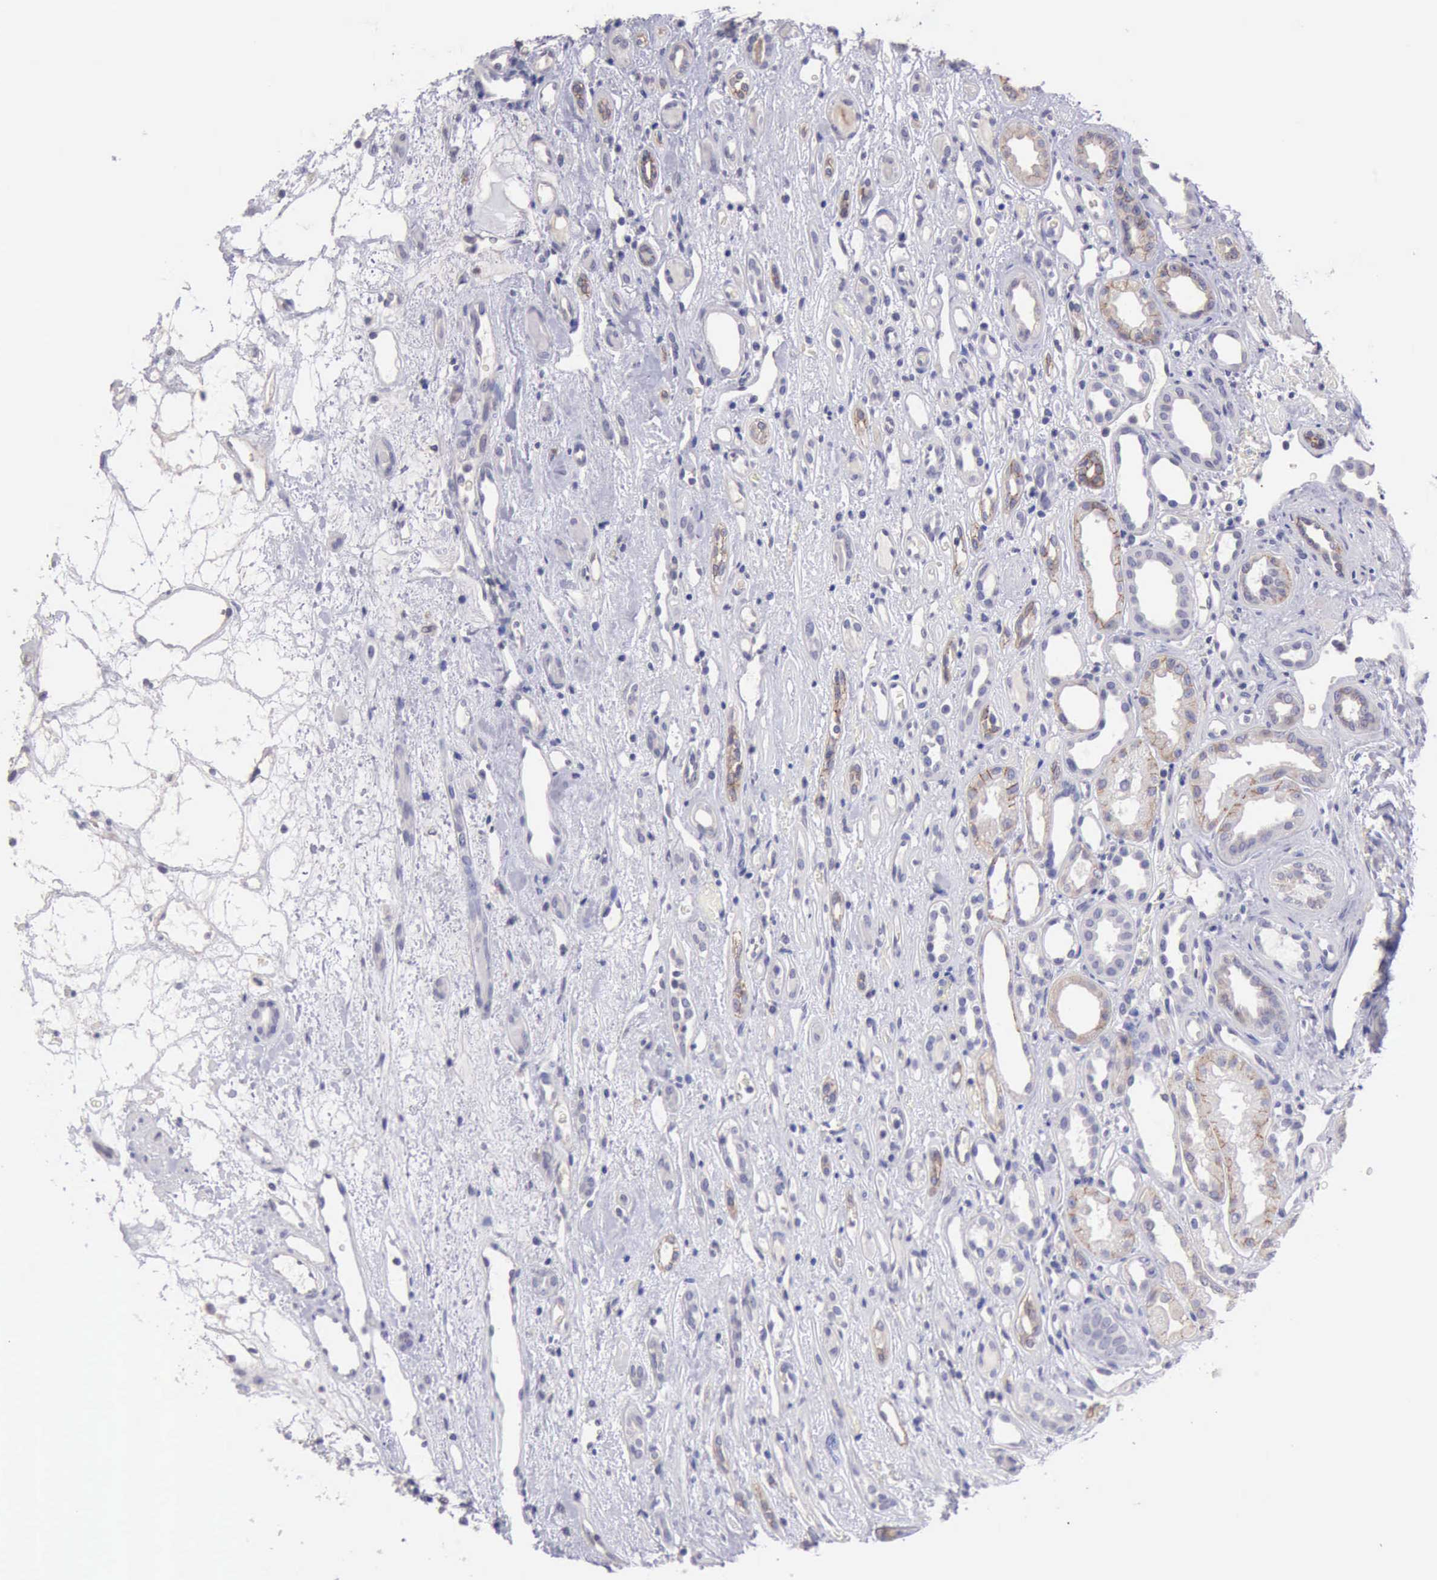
{"staining": {"intensity": "moderate", "quantity": "<25%", "location": "cytoplasmic/membranous"}, "tissue": "renal cancer", "cell_type": "Tumor cells", "image_type": "cancer", "snomed": [{"axis": "morphology", "description": "Adenocarcinoma, NOS"}, {"axis": "topography", "description": "Kidney"}], "caption": "The photomicrograph exhibits immunohistochemical staining of renal cancer. There is moderate cytoplasmic/membranous positivity is identified in about <25% of tumor cells. The protein is shown in brown color, while the nuclei are stained blue.", "gene": "KCND1", "patient": {"sex": "female", "age": 60}}